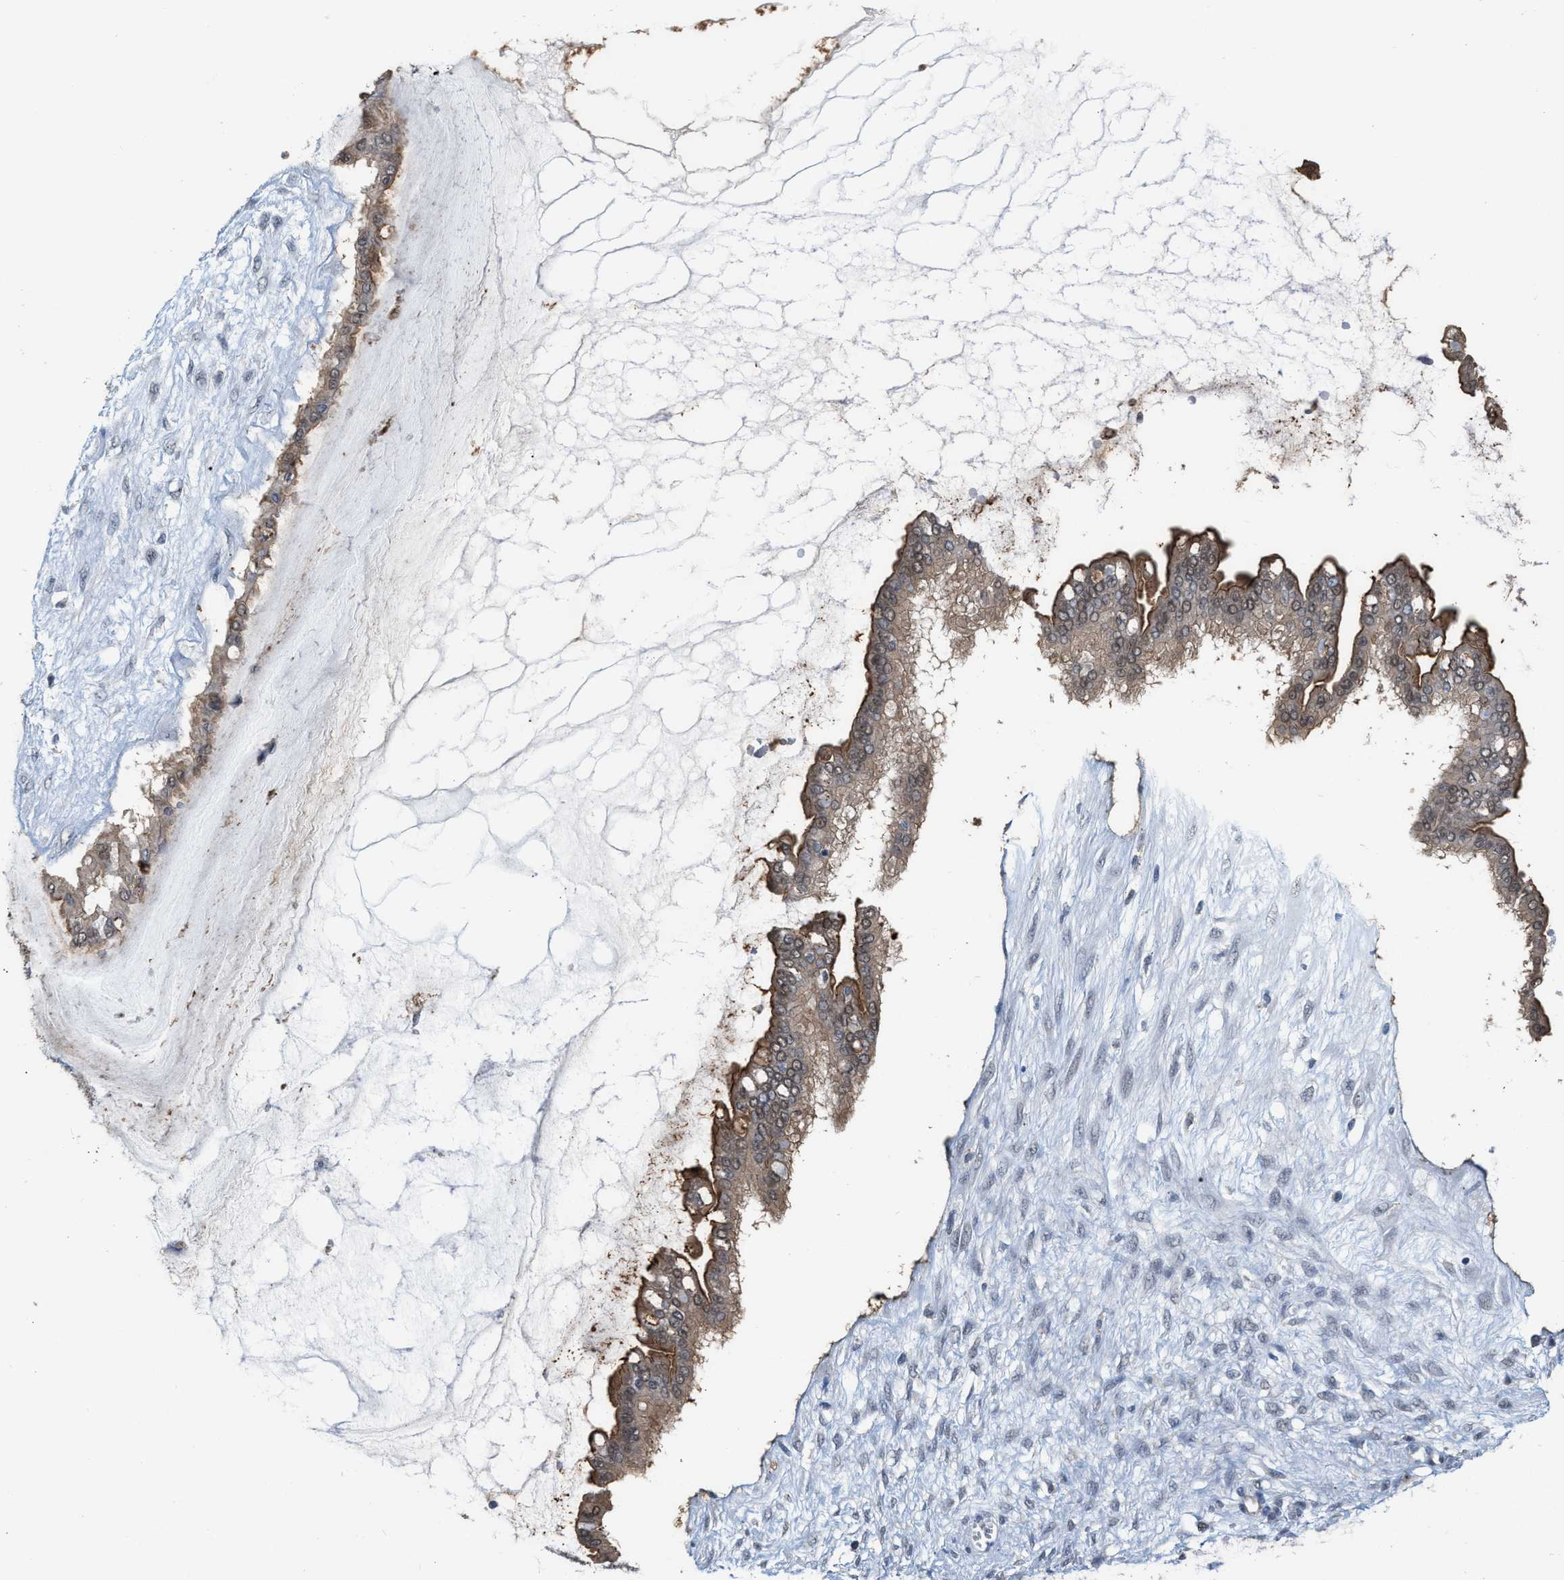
{"staining": {"intensity": "moderate", "quantity": ">75%", "location": "cytoplasmic/membranous"}, "tissue": "ovarian cancer", "cell_type": "Tumor cells", "image_type": "cancer", "snomed": [{"axis": "morphology", "description": "Cystadenocarcinoma, mucinous, NOS"}, {"axis": "topography", "description": "Ovary"}], "caption": "Tumor cells display medium levels of moderate cytoplasmic/membranous positivity in about >75% of cells in human ovarian cancer.", "gene": "BAIAP2L1", "patient": {"sex": "female", "age": 73}}